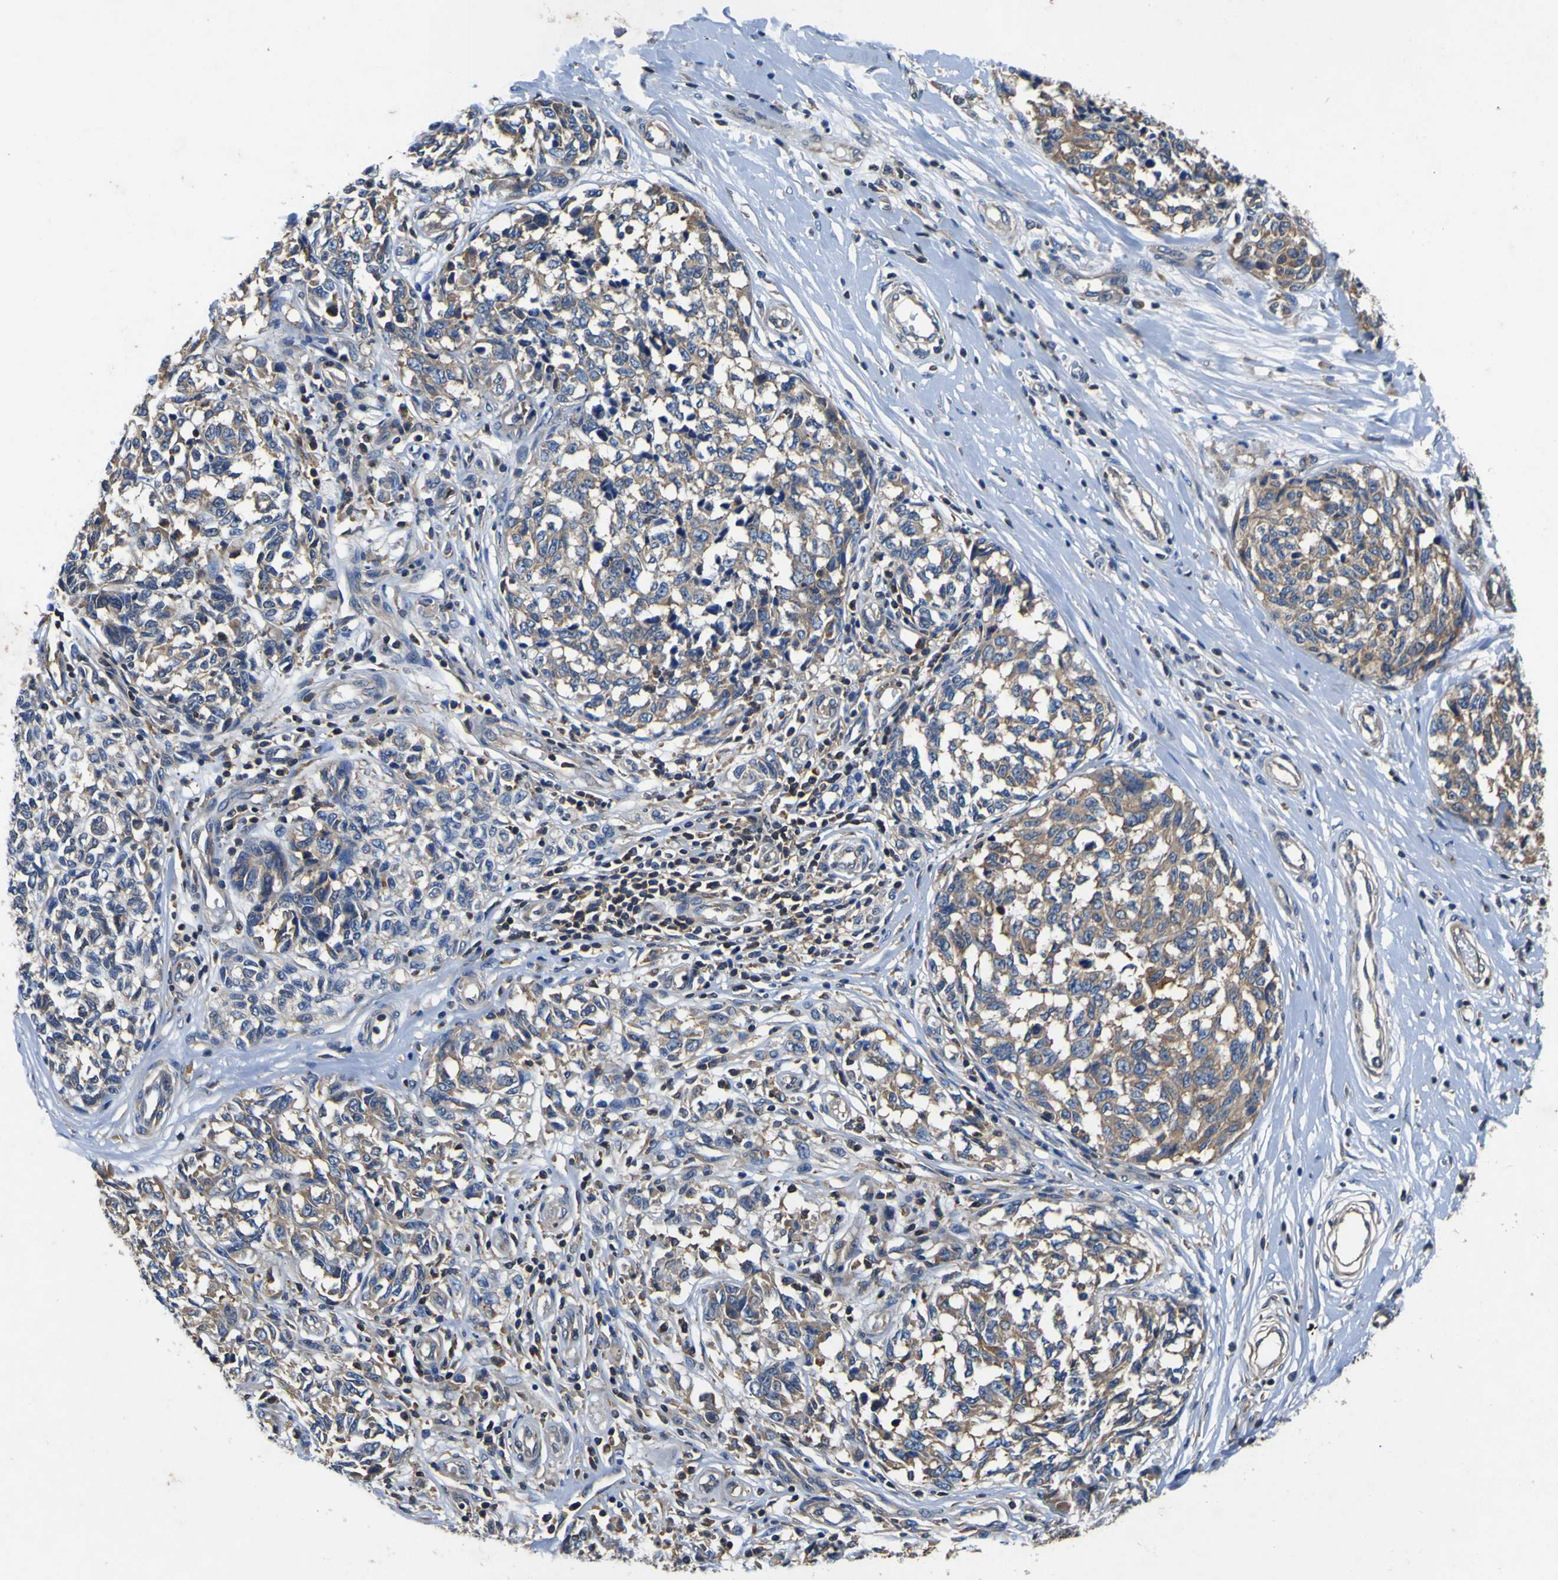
{"staining": {"intensity": "weak", "quantity": ">75%", "location": "cytoplasmic/membranous"}, "tissue": "melanoma", "cell_type": "Tumor cells", "image_type": "cancer", "snomed": [{"axis": "morphology", "description": "Malignant melanoma, NOS"}, {"axis": "topography", "description": "Skin"}], "caption": "An immunohistochemistry (IHC) photomicrograph of neoplastic tissue is shown. Protein staining in brown highlights weak cytoplasmic/membranous positivity in melanoma within tumor cells. Ihc stains the protein of interest in brown and the nuclei are stained blue.", "gene": "CNR2", "patient": {"sex": "female", "age": 64}}